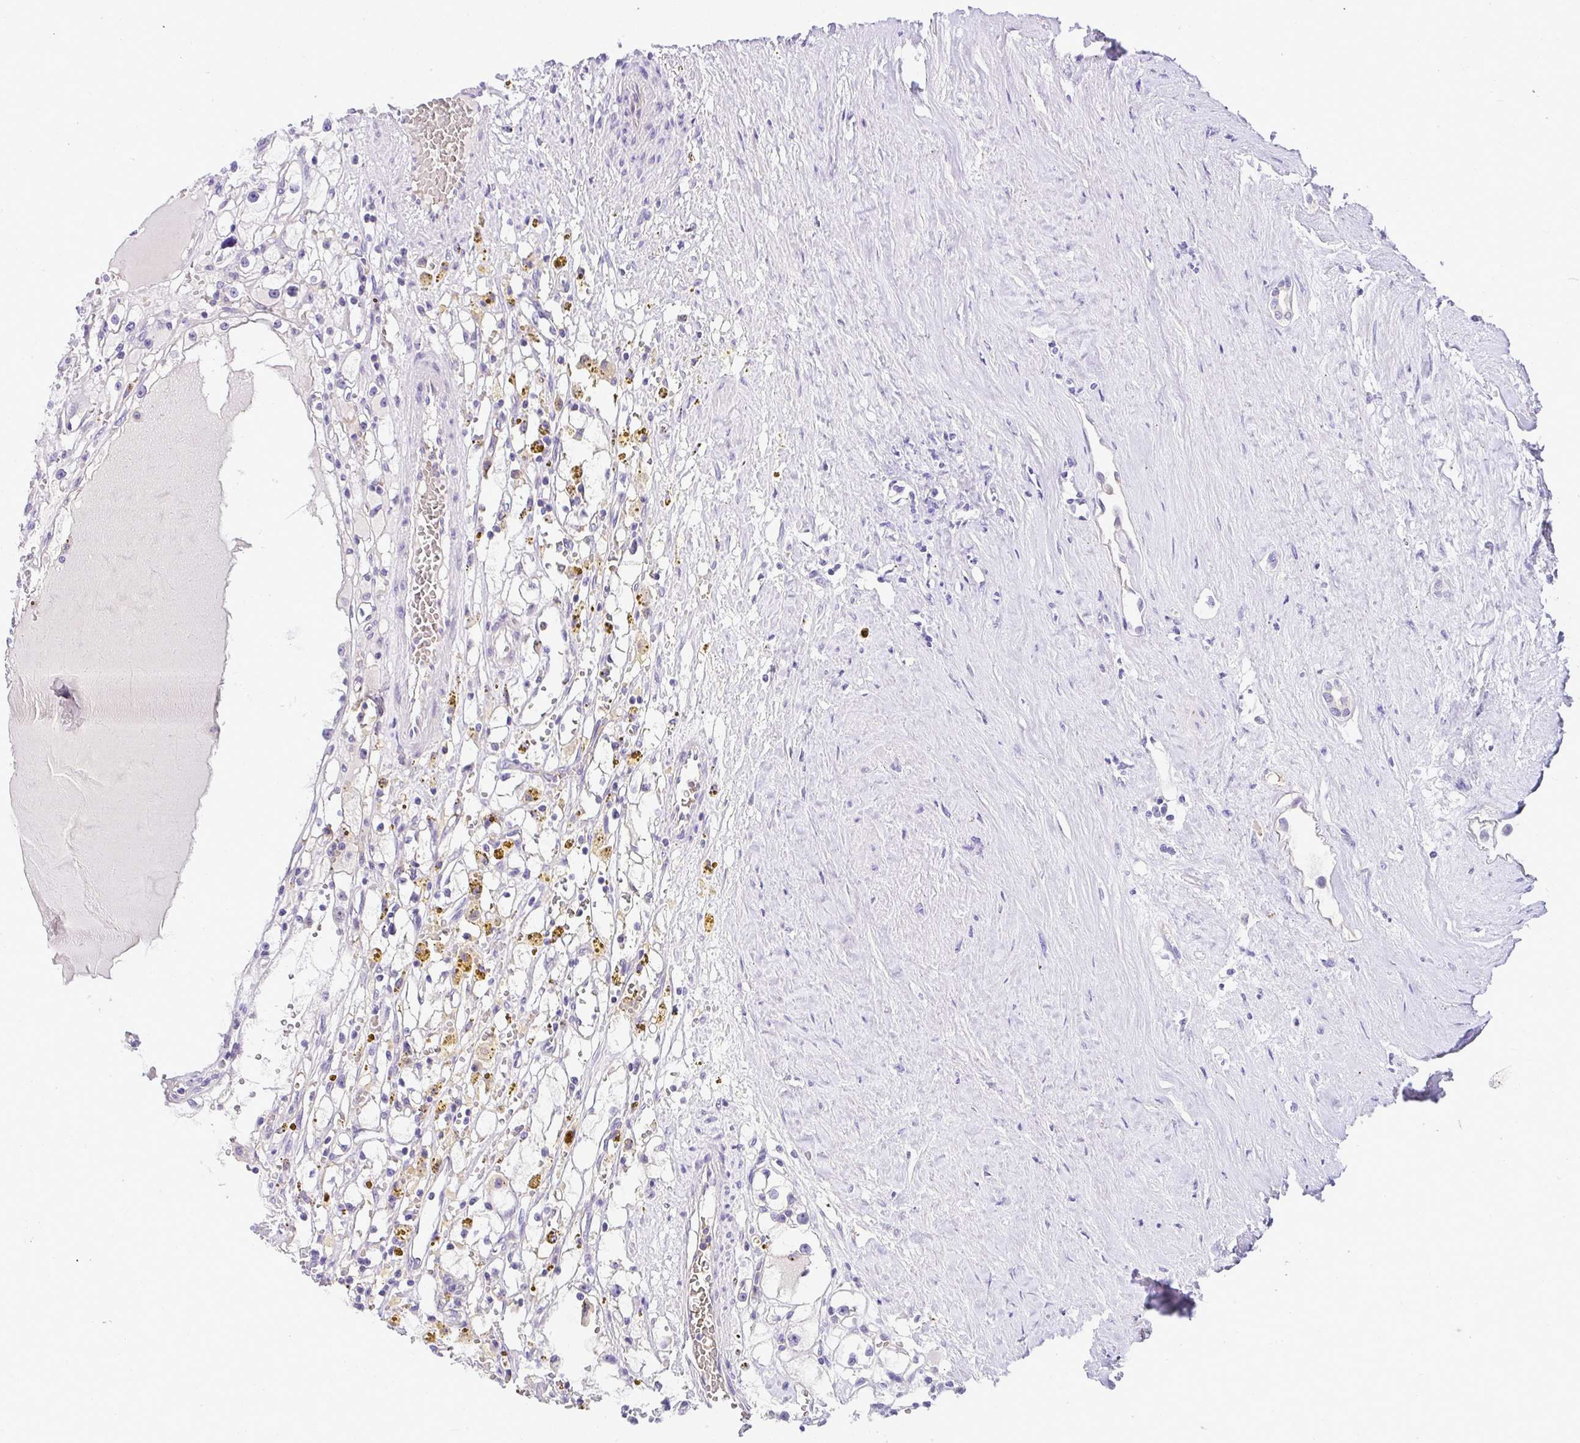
{"staining": {"intensity": "negative", "quantity": "none", "location": "none"}, "tissue": "renal cancer", "cell_type": "Tumor cells", "image_type": "cancer", "snomed": [{"axis": "morphology", "description": "Adenocarcinoma, NOS"}, {"axis": "topography", "description": "Kidney"}], "caption": "A histopathology image of human renal adenocarcinoma is negative for staining in tumor cells.", "gene": "DEPDC5", "patient": {"sex": "male", "age": 56}}